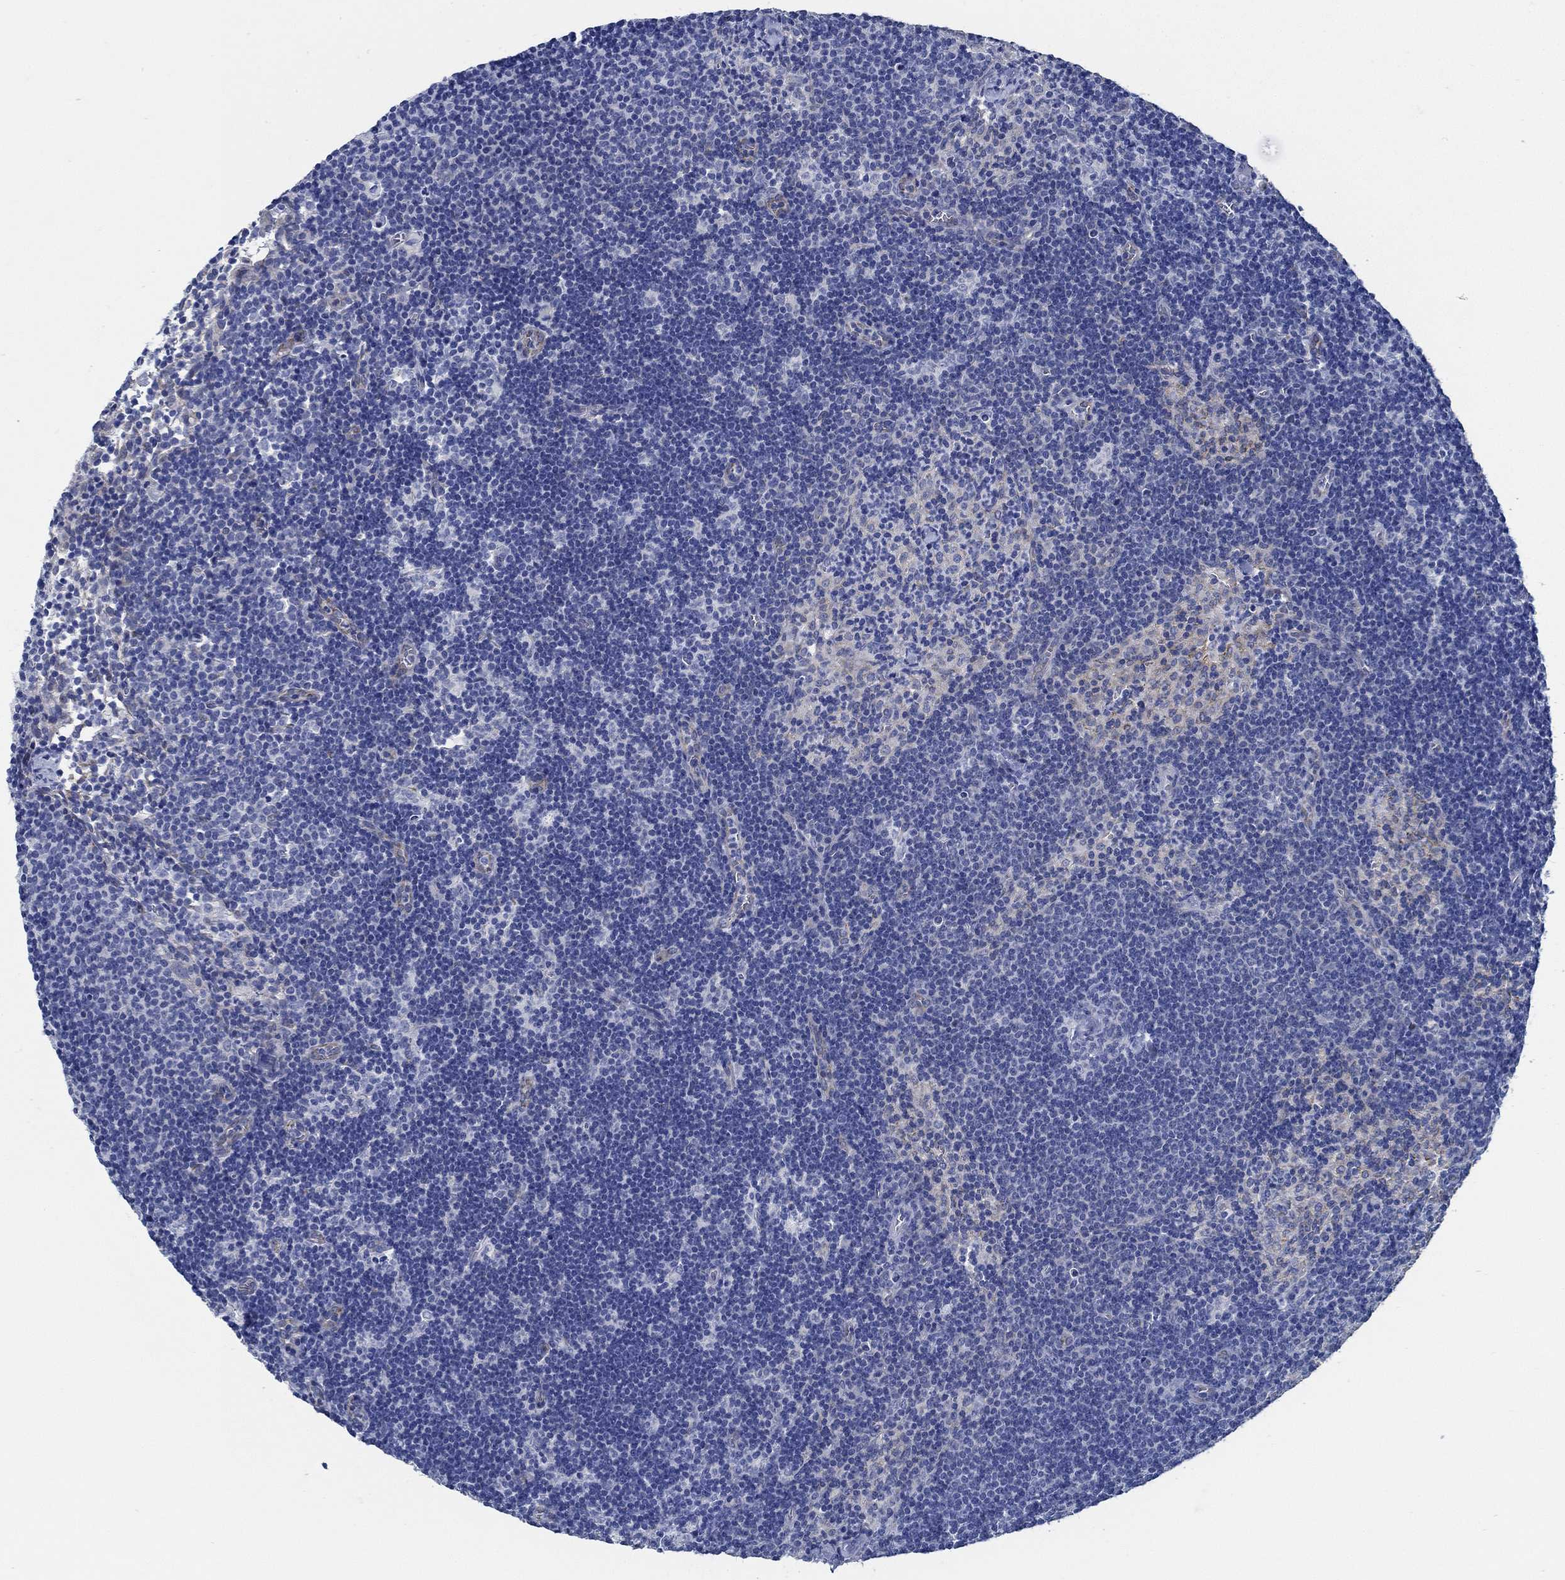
{"staining": {"intensity": "weak", "quantity": "<25%", "location": "cytoplasmic/membranous"}, "tissue": "lymph node", "cell_type": "Germinal center cells", "image_type": "normal", "snomed": [{"axis": "morphology", "description": "Normal tissue, NOS"}, {"axis": "topography", "description": "Lymph node"}], "caption": "Benign lymph node was stained to show a protein in brown. There is no significant expression in germinal center cells. The staining was performed using DAB (3,3'-diaminobenzidine) to visualize the protein expression in brown, while the nuclei were stained in blue with hematoxylin (Magnification: 20x).", "gene": "HECW2", "patient": {"sex": "female", "age": 34}}